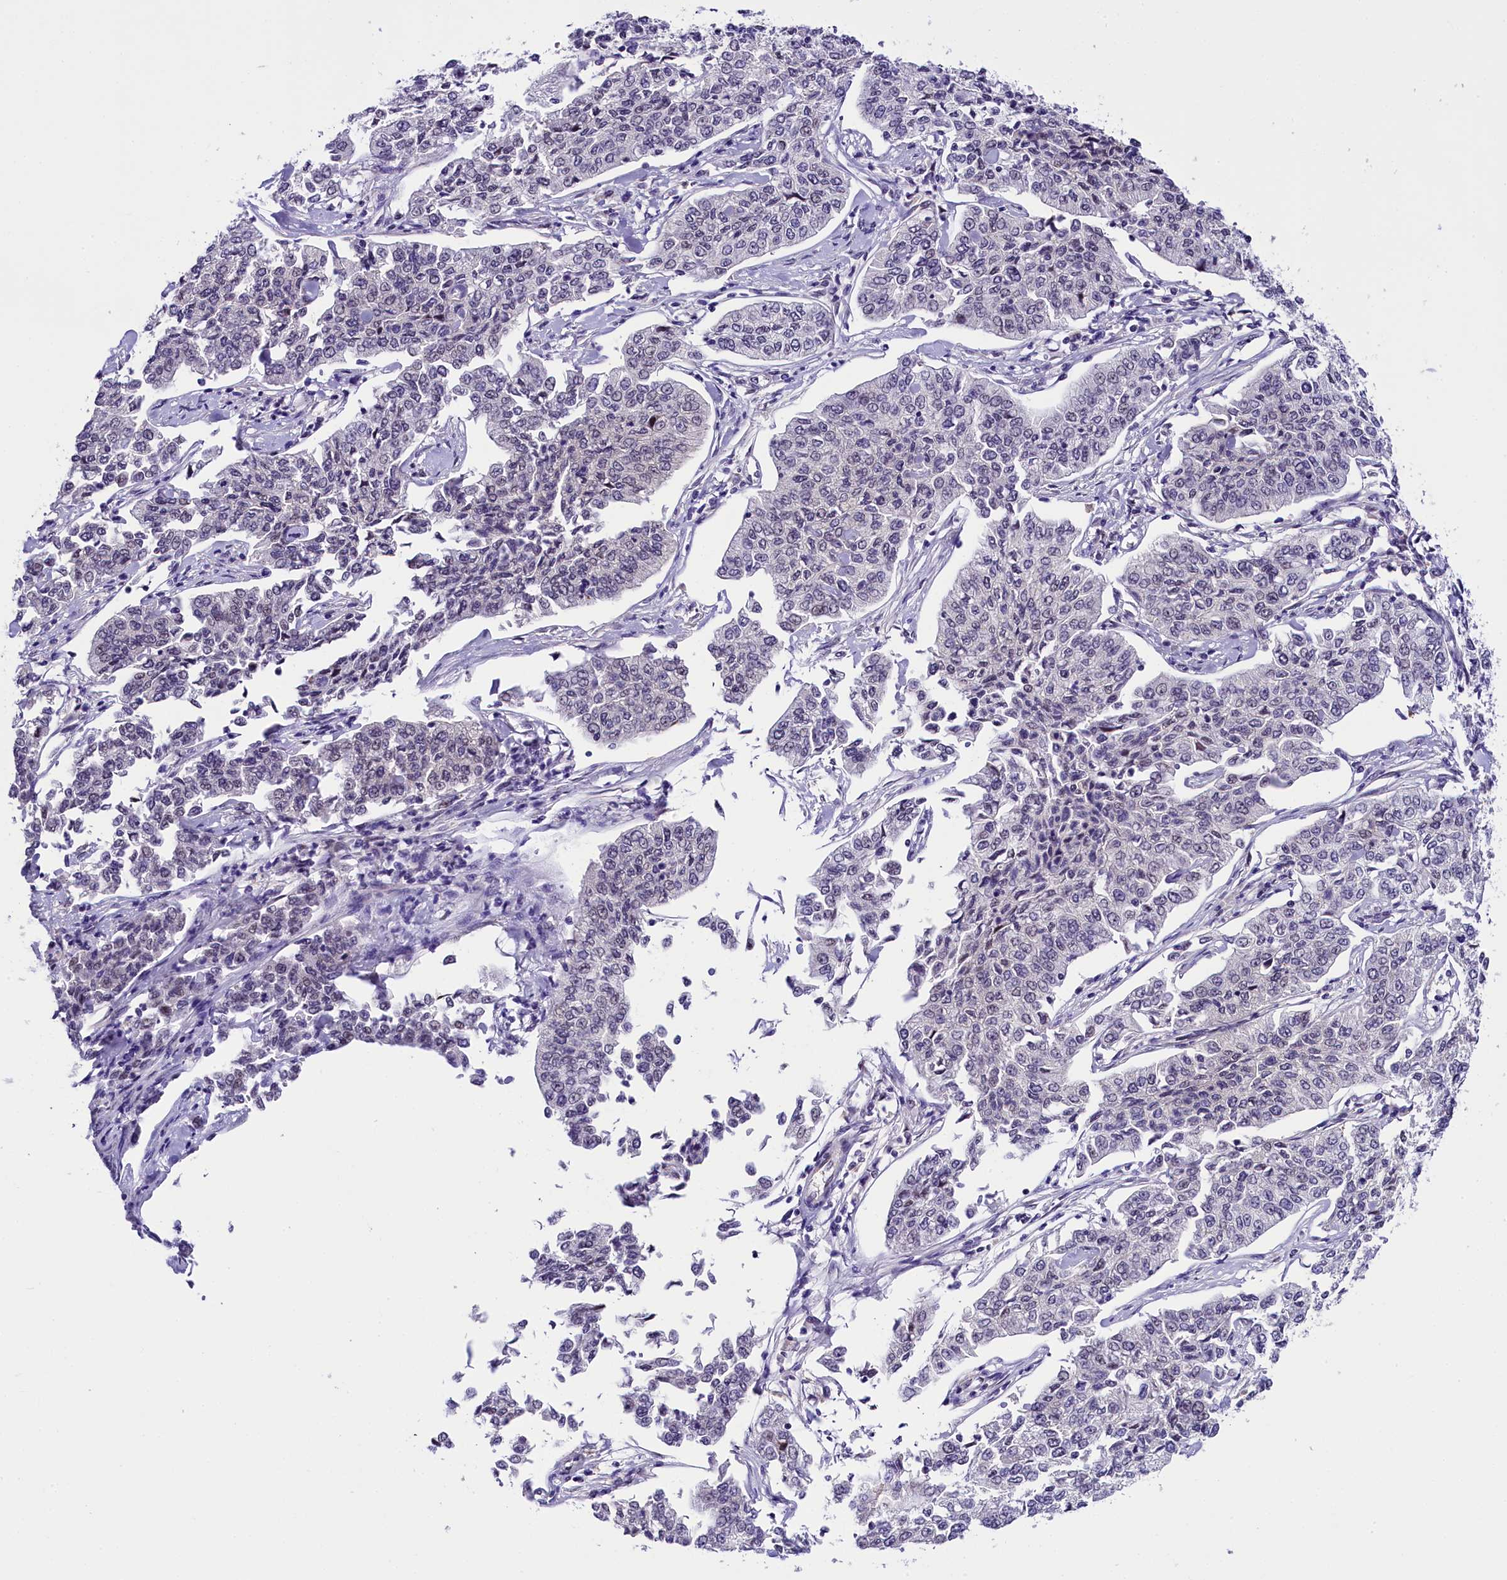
{"staining": {"intensity": "negative", "quantity": "none", "location": "none"}, "tissue": "cervical cancer", "cell_type": "Tumor cells", "image_type": "cancer", "snomed": [{"axis": "morphology", "description": "Squamous cell carcinoma, NOS"}, {"axis": "topography", "description": "Cervix"}], "caption": "High magnification brightfield microscopy of cervical squamous cell carcinoma stained with DAB (3,3'-diaminobenzidine) (brown) and counterstained with hematoxylin (blue): tumor cells show no significant staining.", "gene": "IQCN", "patient": {"sex": "female", "age": 35}}